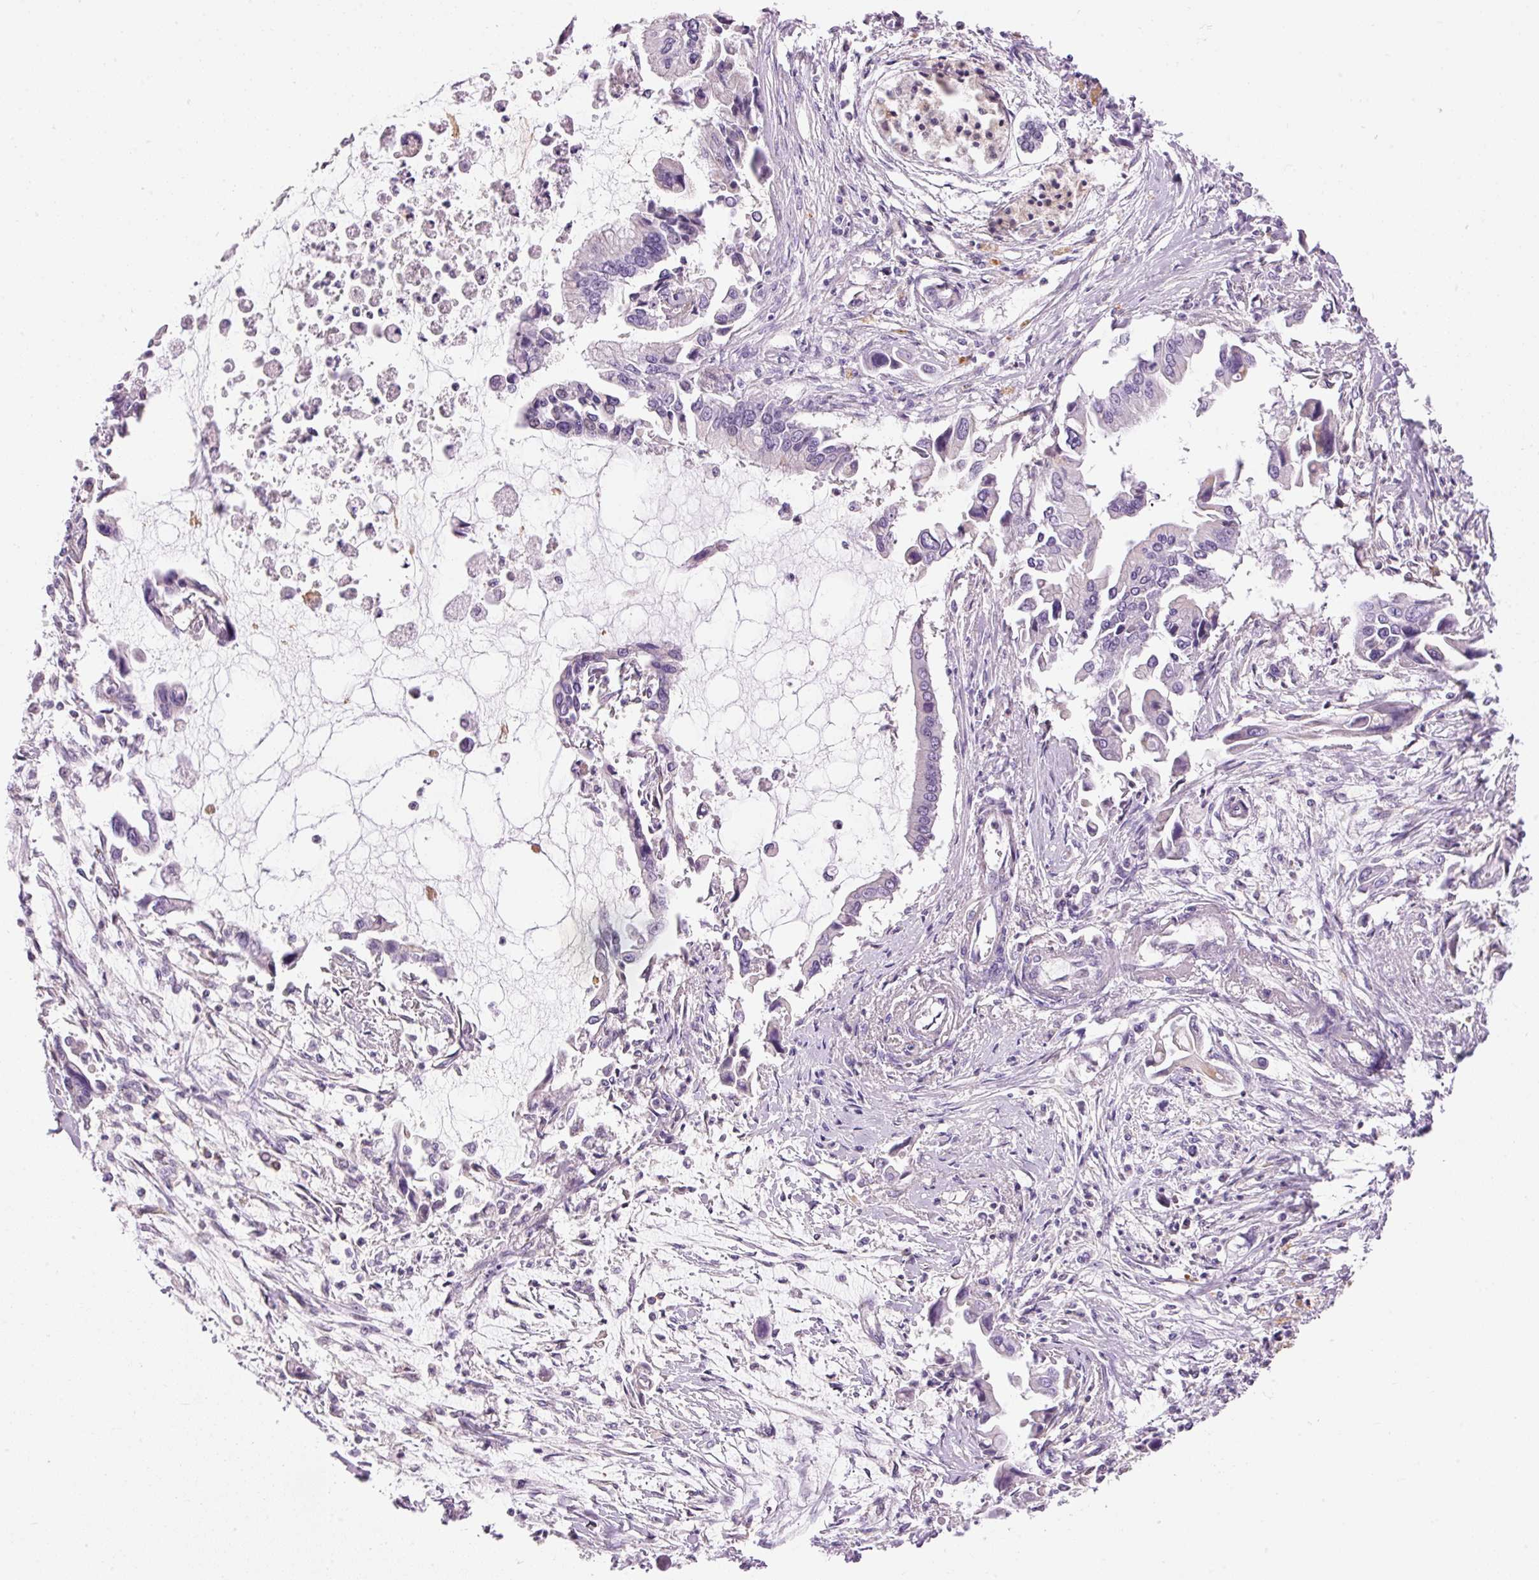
{"staining": {"intensity": "negative", "quantity": "none", "location": "none"}, "tissue": "pancreatic cancer", "cell_type": "Tumor cells", "image_type": "cancer", "snomed": [{"axis": "morphology", "description": "Adenocarcinoma, NOS"}, {"axis": "topography", "description": "Pancreas"}], "caption": "Tumor cells are negative for protein expression in human adenocarcinoma (pancreatic).", "gene": "DOK6", "patient": {"sex": "male", "age": 84}}